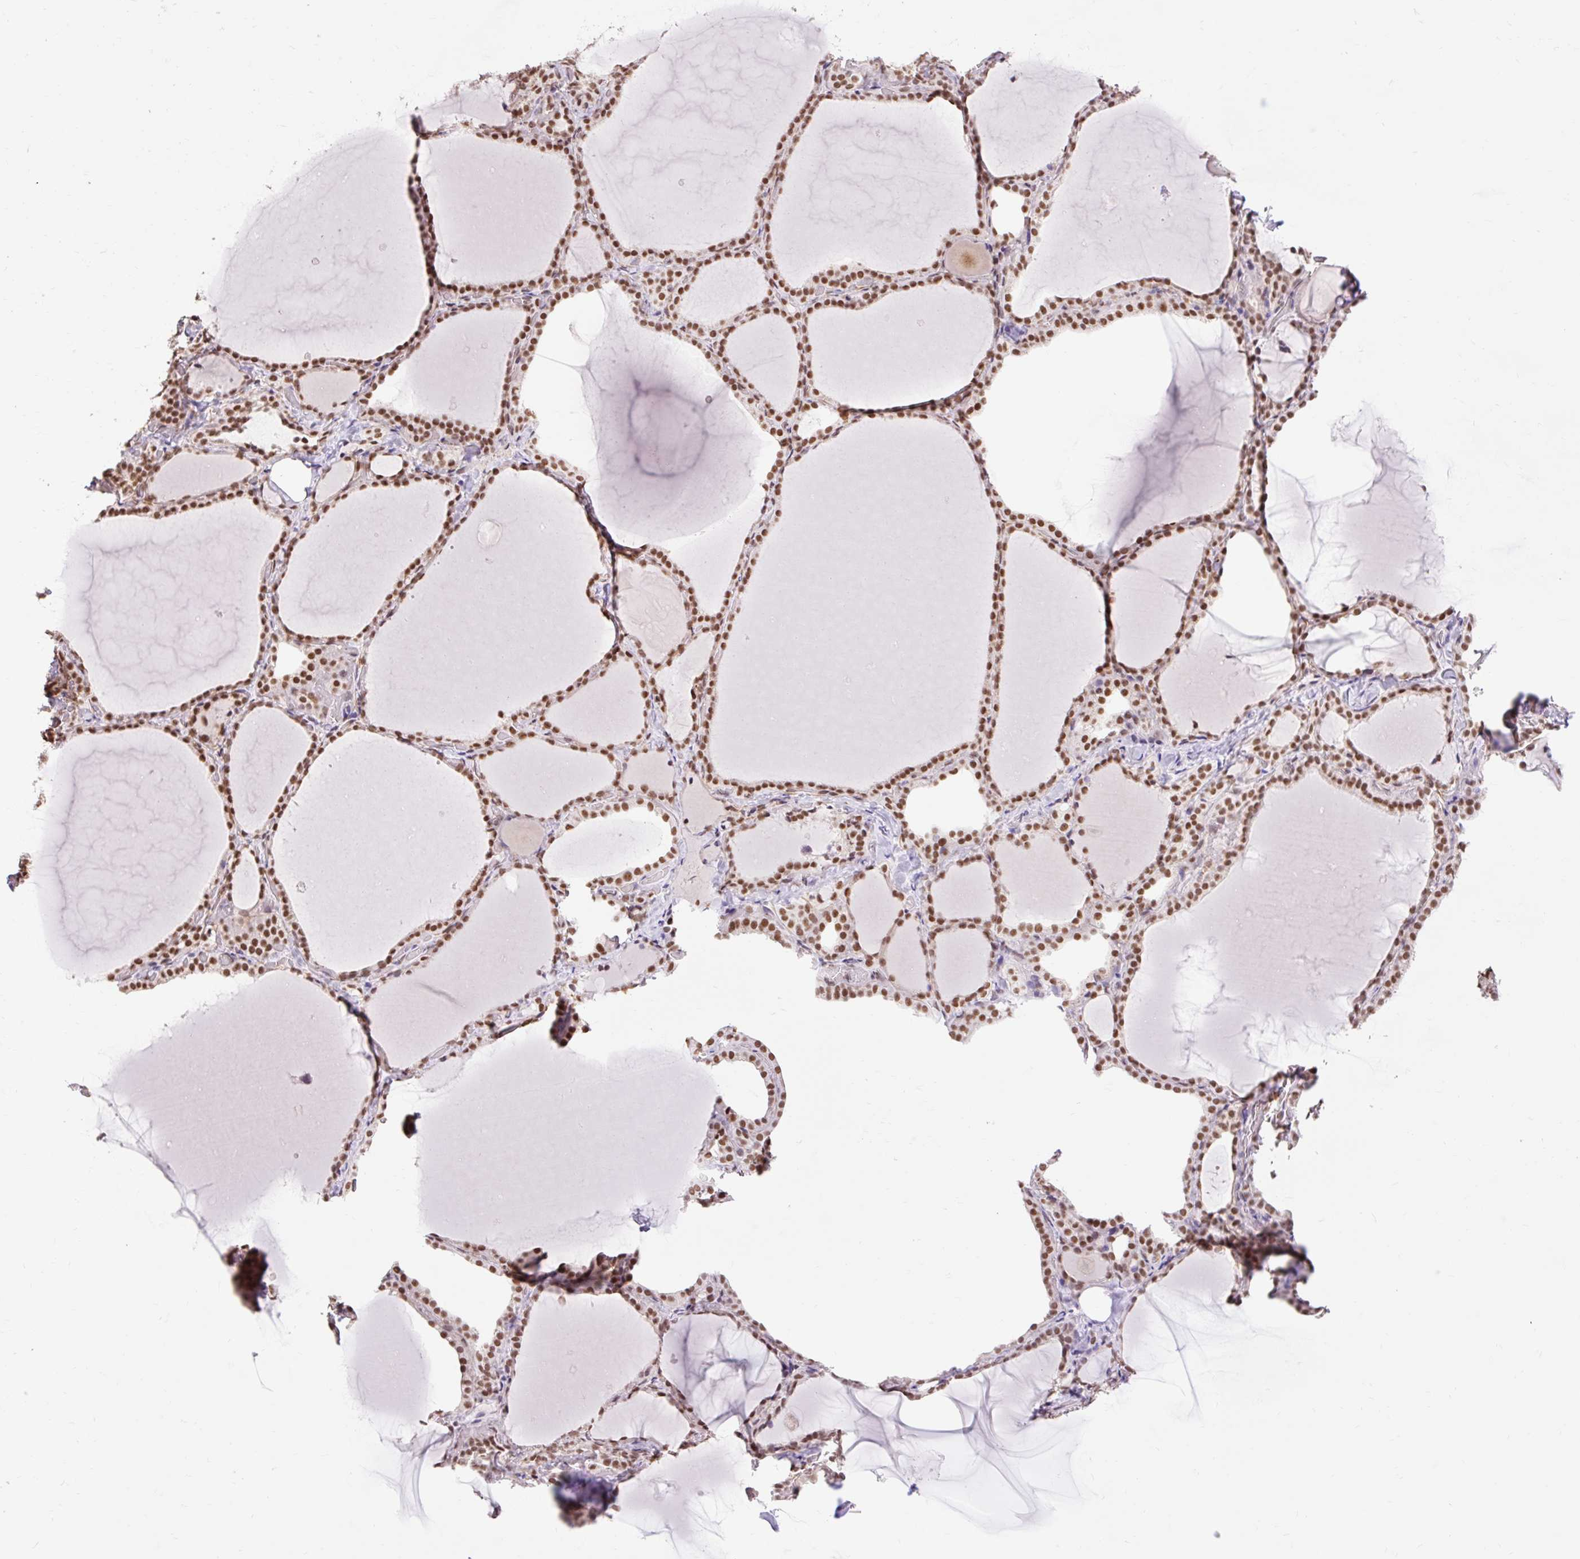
{"staining": {"intensity": "strong", "quantity": ">75%", "location": "nuclear"}, "tissue": "thyroid gland", "cell_type": "Glandular cells", "image_type": "normal", "snomed": [{"axis": "morphology", "description": "Normal tissue, NOS"}, {"axis": "topography", "description": "Thyroid gland"}], "caption": "Immunohistochemistry of benign human thyroid gland shows high levels of strong nuclear staining in approximately >75% of glandular cells. (IHC, brightfield microscopy, high magnification).", "gene": "ENSG00000261832", "patient": {"sex": "female", "age": 22}}